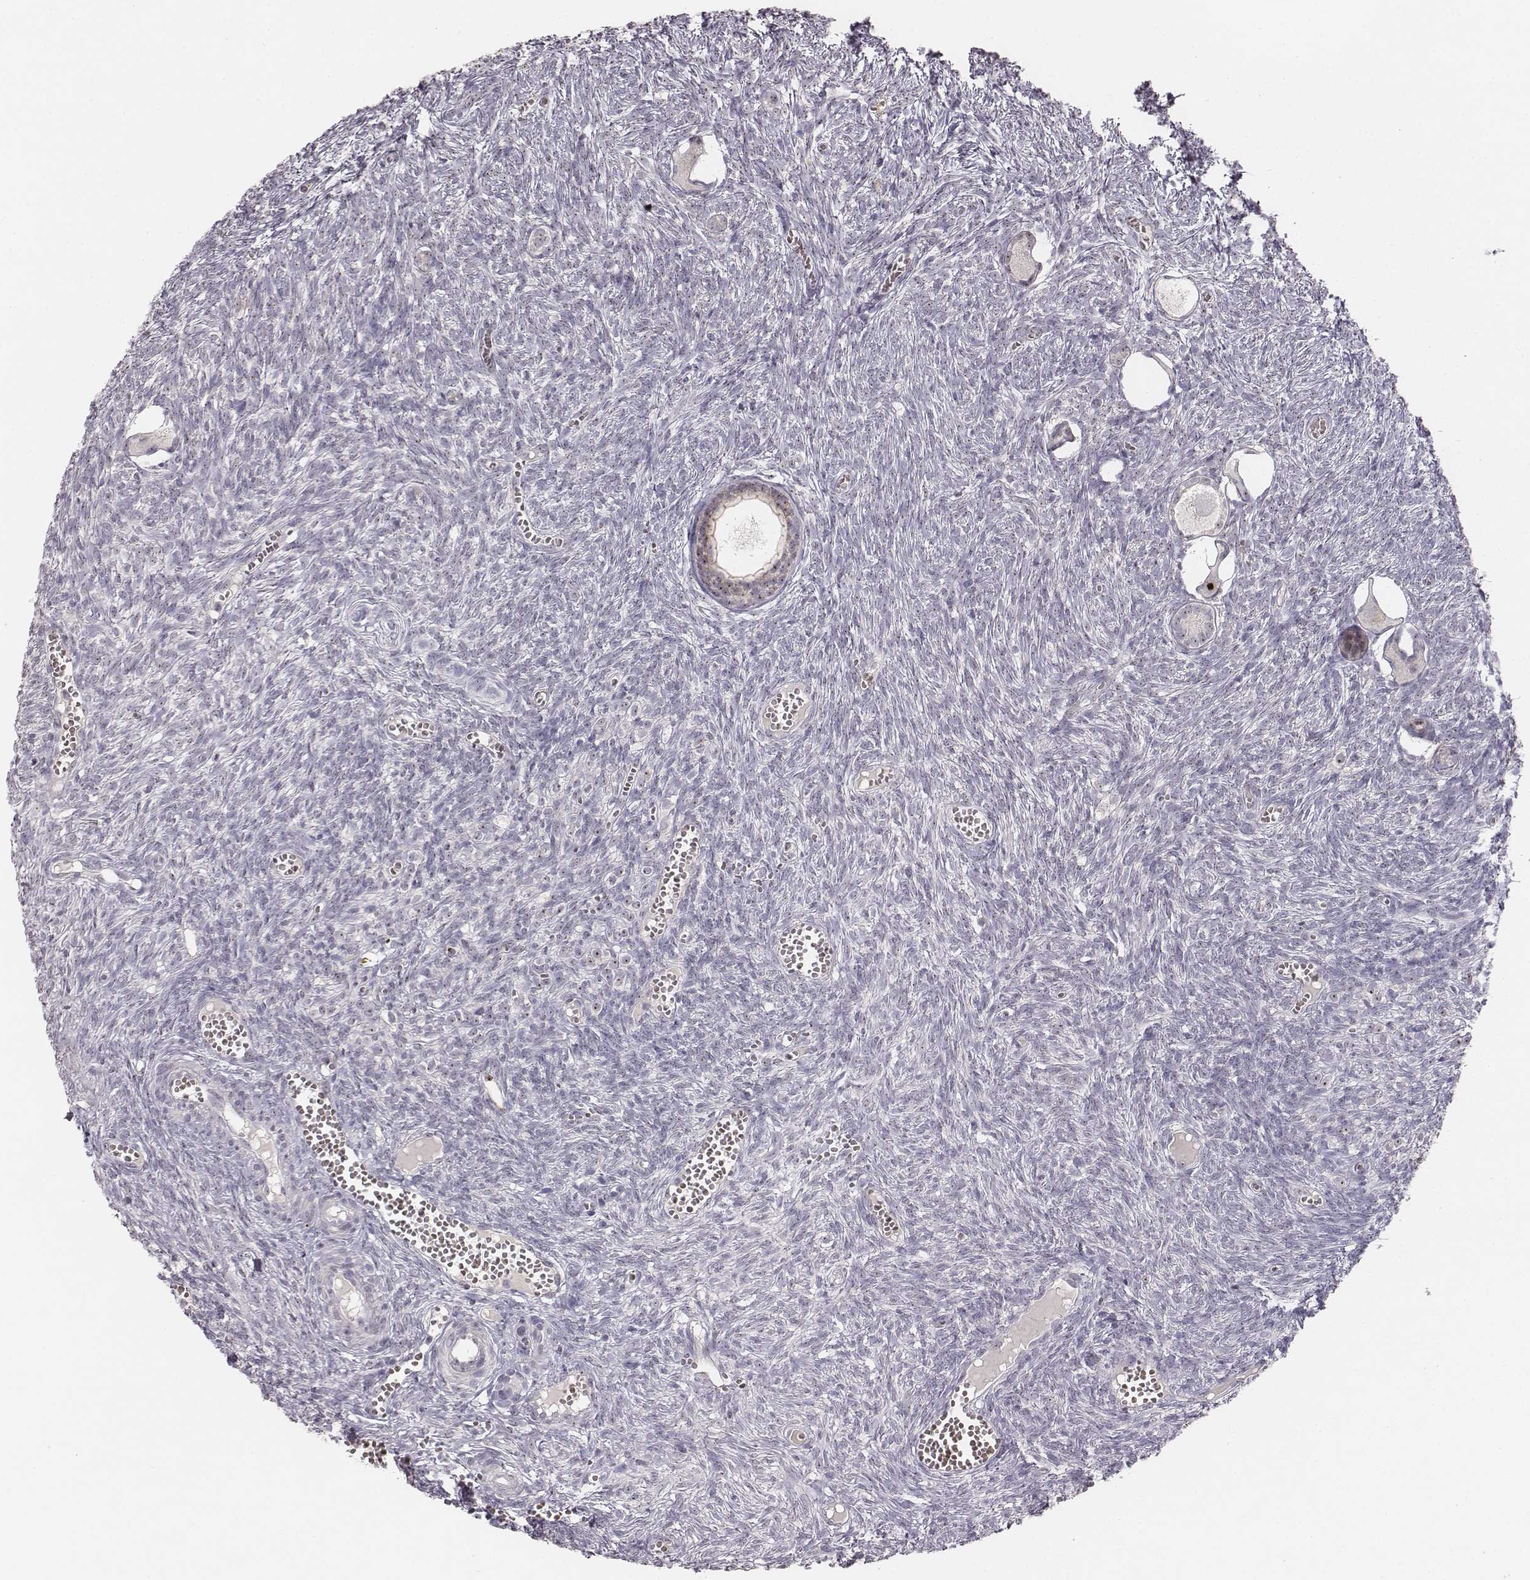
{"staining": {"intensity": "negative", "quantity": "none", "location": "none"}, "tissue": "ovary", "cell_type": "Follicle cells", "image_type": "normal", "snomed": [{"axis": "morphology", "description": "Normal tissue, NOS"}, {"axis": "topography", "description": "Ovary"}], "caption": "High magnification brightfield microscopy of unremarkable ovary stained with DAB (brown) and counterstained with hematoxylin (blue): follicle cells show no significant positivity.", "gene": "NIFK", "patient": {"sex": "female", "age": 43}}